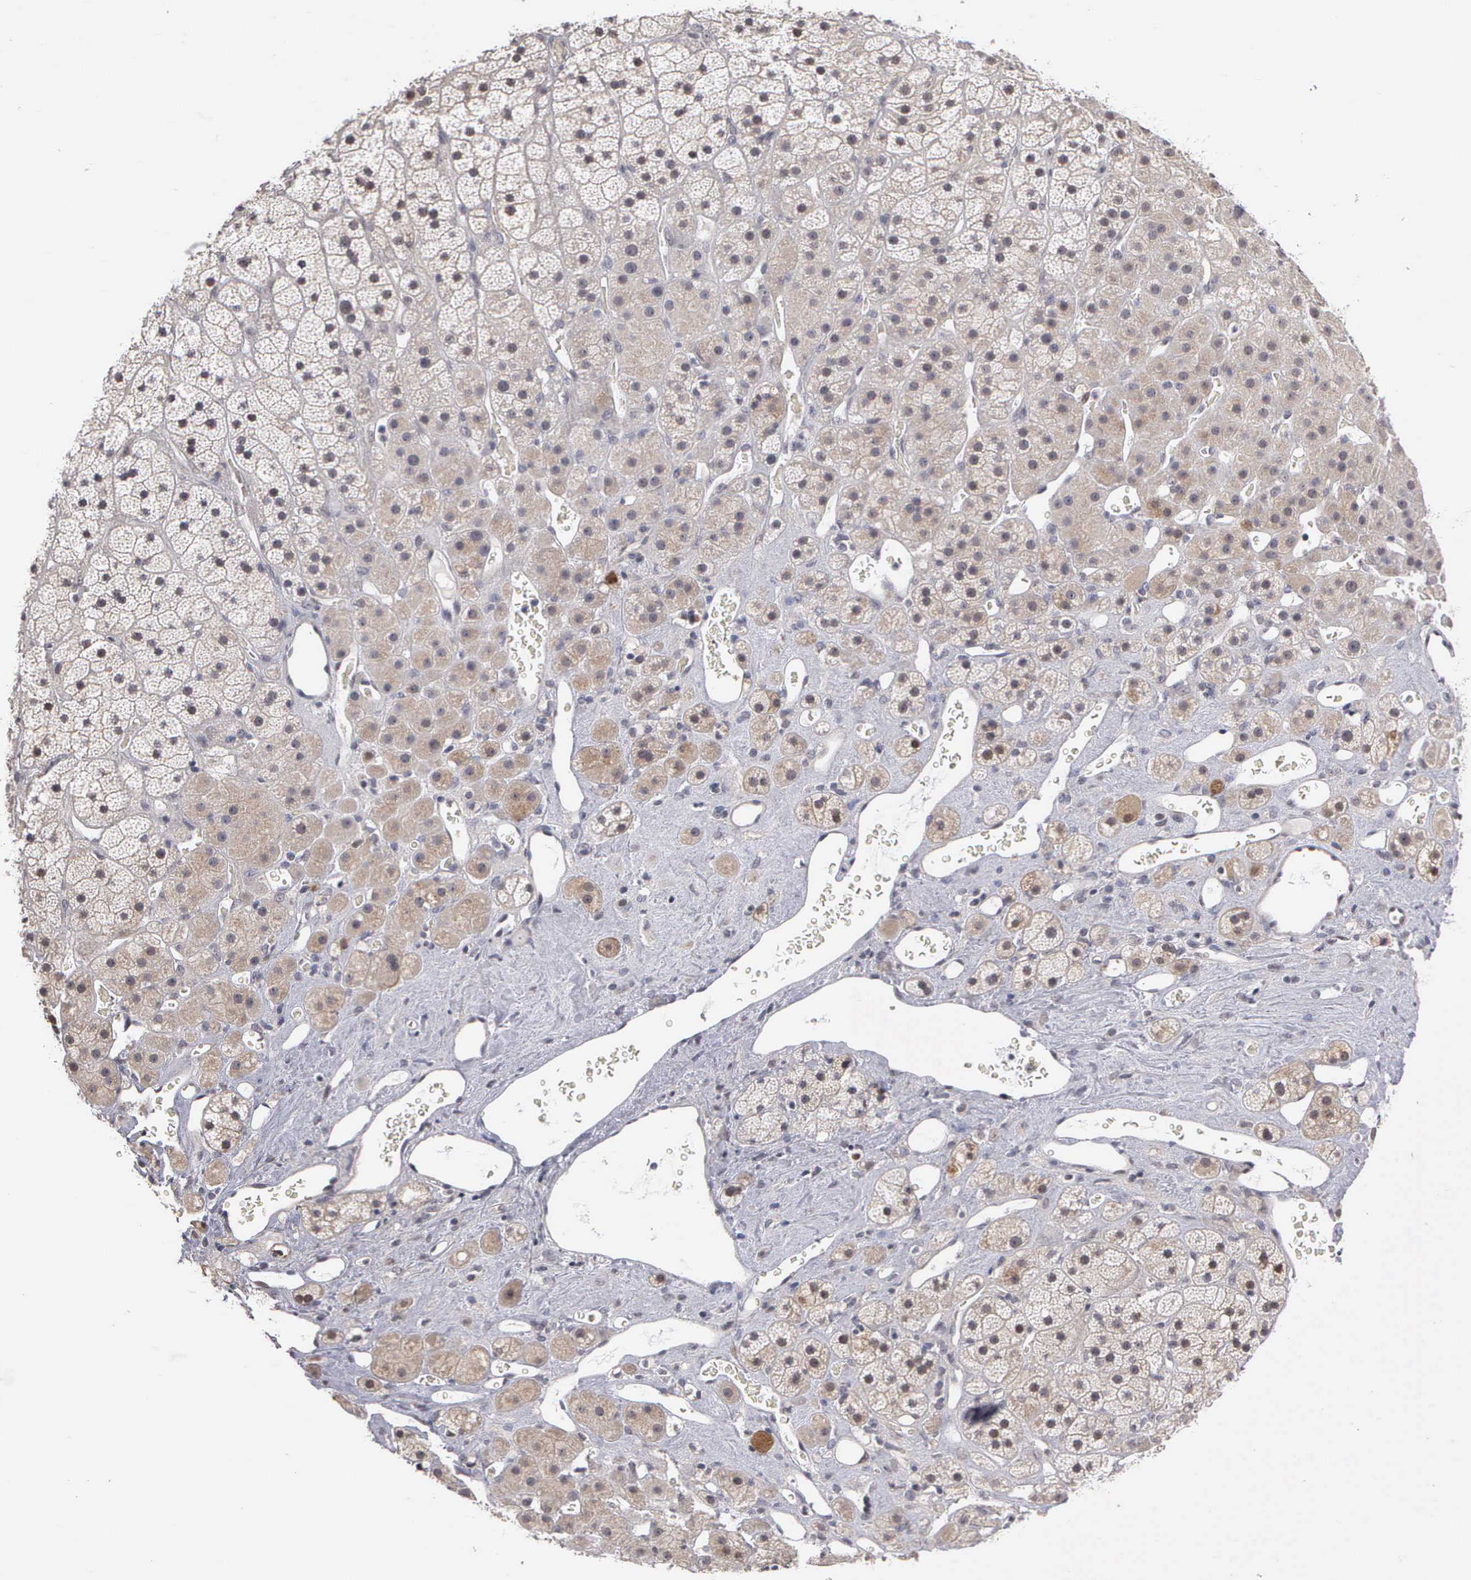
{"staining": {"intensity": "weak", "quantity": "25%-75%", "location": "cytoplasmic/membranous"}, "tissue": "adrenal gland", "cell_type": "Glandular cells", "image_type": "normal", "snomed": [{"axis": "morphology", "description": "Normal tissue, NOS"}, {"axis": "topography", "description": "Adrenal gland"}], "caption": "Benign adrenal gland was stained to show a protein in brown. There is low levels of weak cytoplasmic/membranous expression in approximately 25%-75% of glandular cells. (DAB IHC, brown staining for protein, blue staining for nuclei).", "gene": "ZBTB33", "patient": {"sex": "male", "age": 57}}